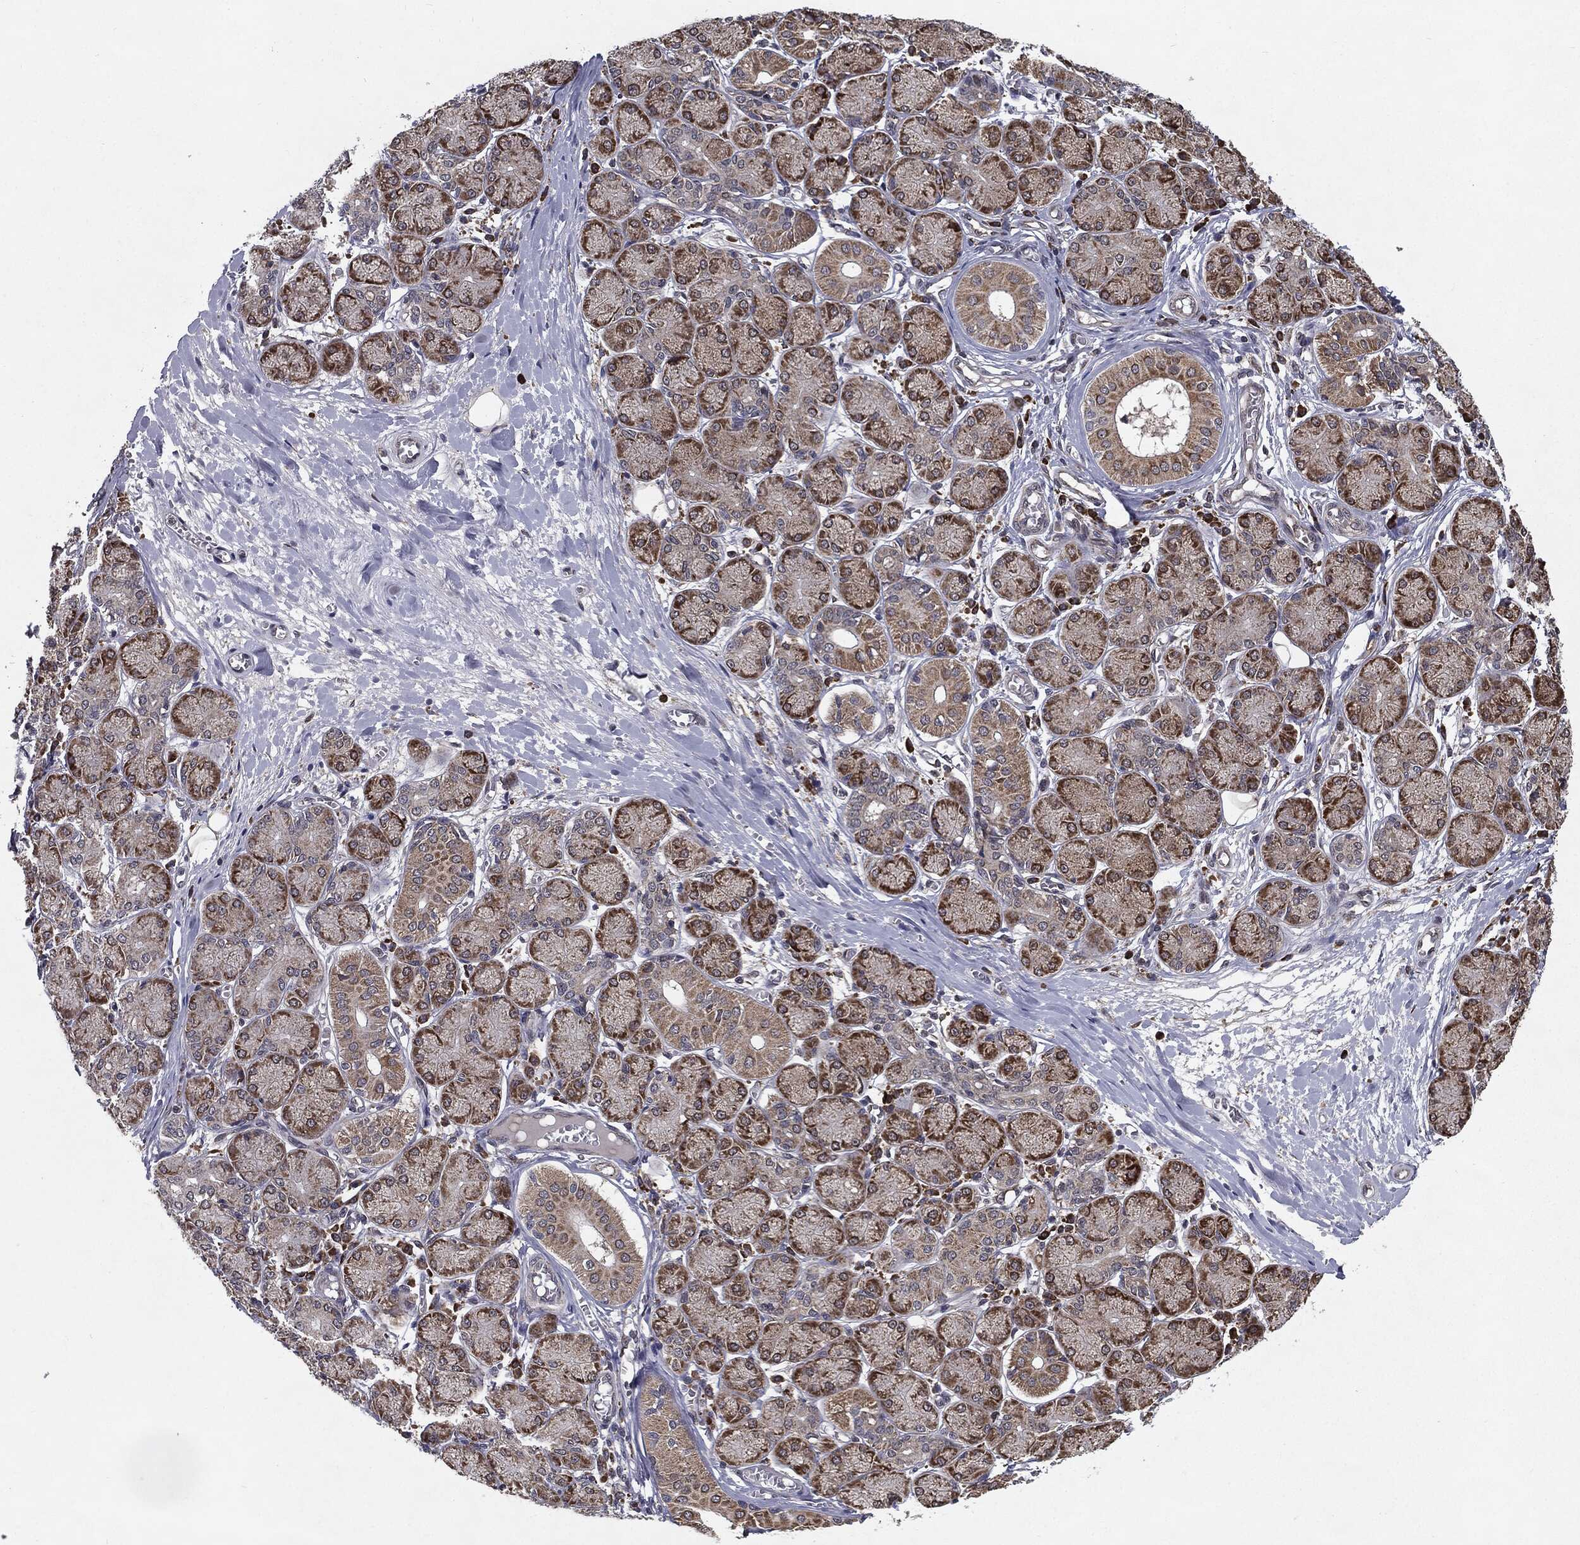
{"staining": {"intensity": "strong", "quantity": "25%-75%", "location": "cytoplasmic/membranous,nuclear"}, "tissue": "salivary gland", "cell_type": "Glandular cells", "image_type": "normal", "snomed": [{"axis": "morphology", "description": "Normal tissue, NOS"}, {"axis": "topography", "description": "Salivary gland"}, {"axis": "topography", "description": "Peripheral nerve tissue"}], "caption": "Brown immunohistochemical staining in unremarkable salivary gland reveals strong cytoplasmic/membranous,nuclear positivity in approximately 25%-75% of glandular cells.", "gene": "HDAC5", "patient": {"sex": "female", "age": 24}}